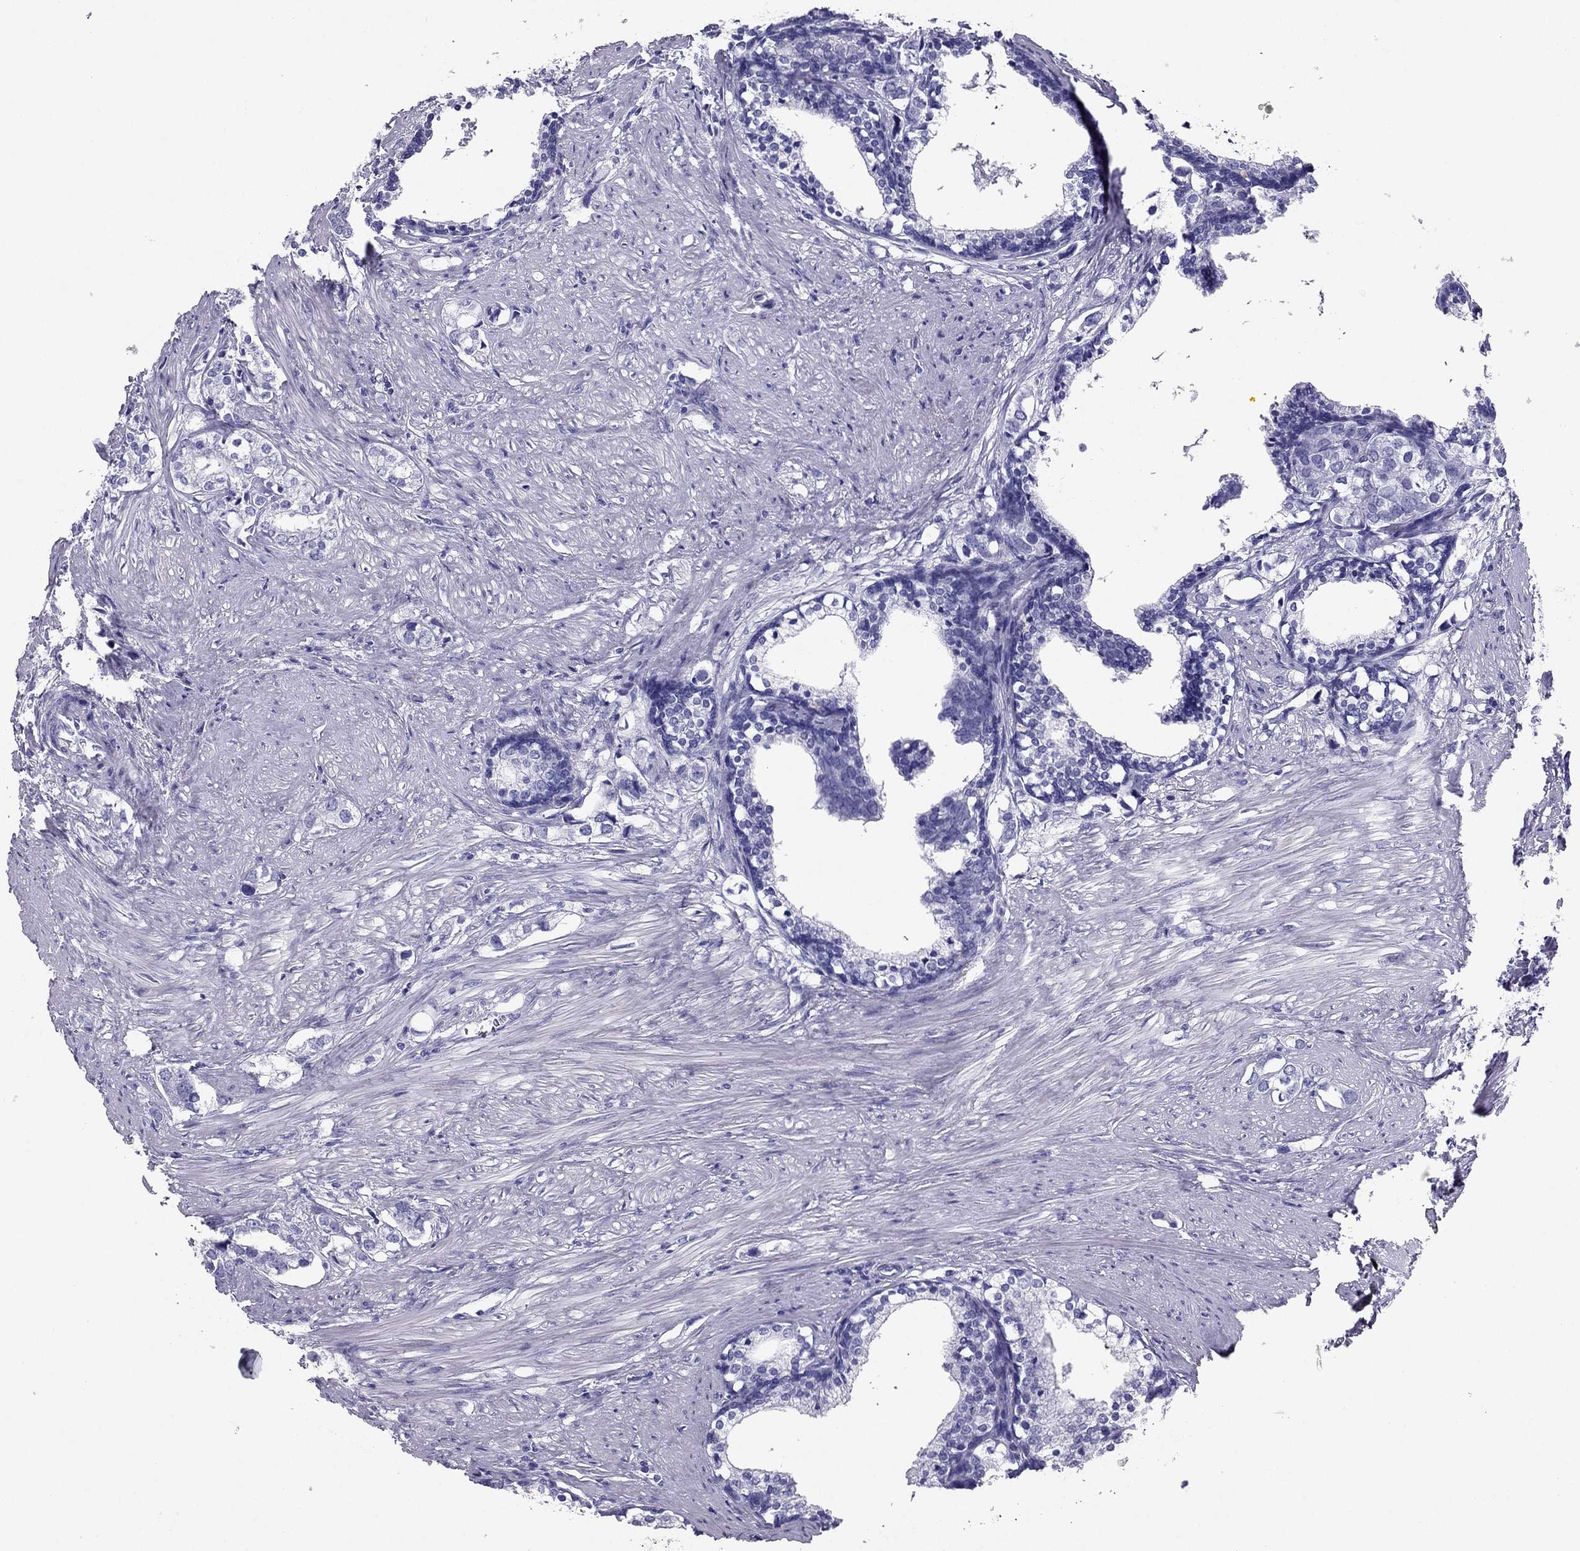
{"staining": {"intensity": "negative", "quantity": "none", "location": "none"}, "tissue": "prostate cancer", "cell_type": "Tumor cells", "image_type": "cancer", "snomed": [{"axis": "morphology", "description": "Adenocarcinoma, NOS"}, {"axis": "topography", "description": "Prostate and seminal vesicle, NOS"}], "caption": "Human adenocarcinoma (prostate) stained for a protein using IHC reveals no staining in tumor cells.", "gene": "PDE6A", "patient": {"sex": "male", "age": 63}}